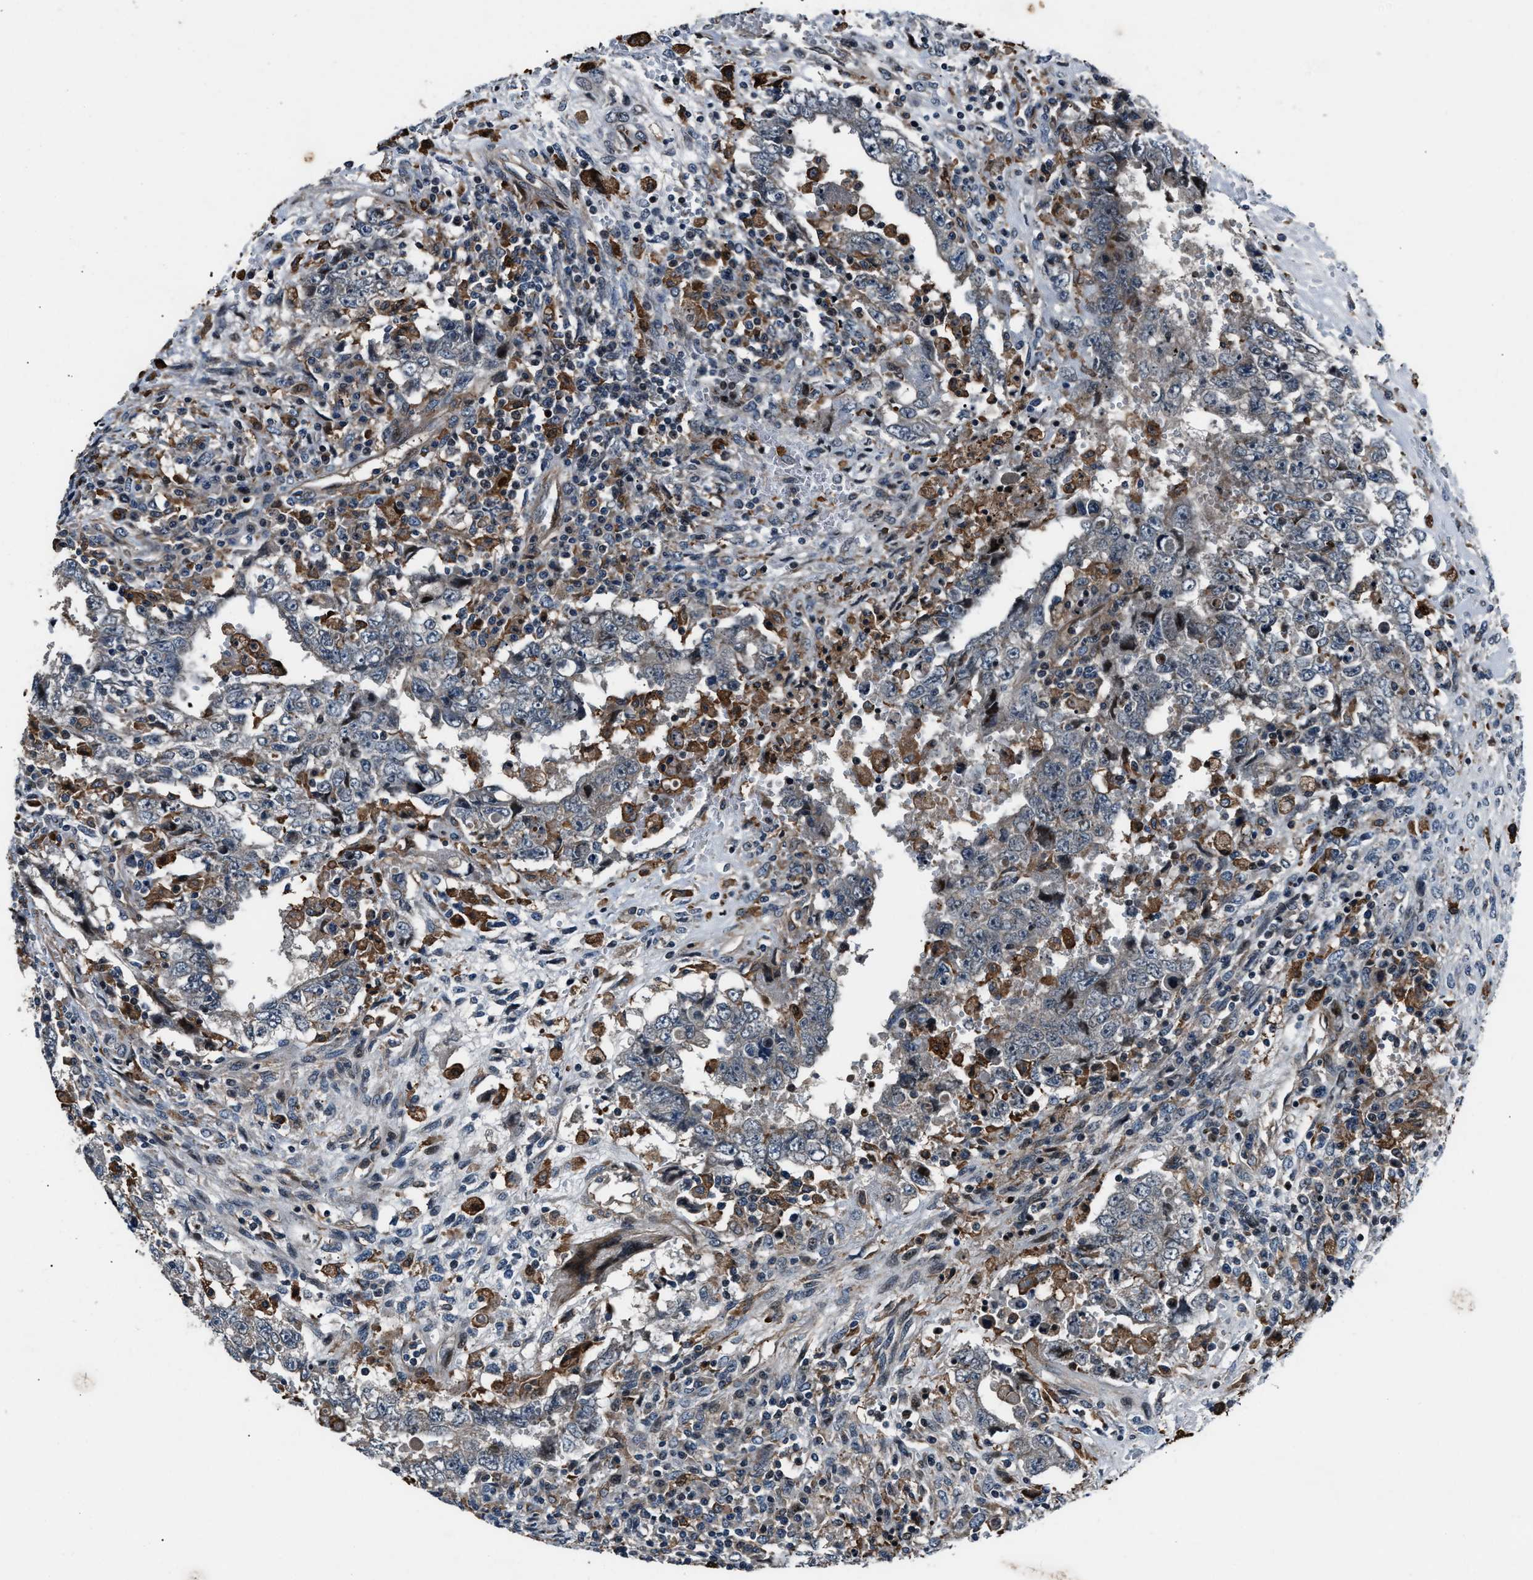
{"staining": {"intensity": "negative", "quantity": "none", "location": "none"}, "tissue": "testis cancer", "cell_type": "Tumor cells", "image_type": "cancer", "snomed": [{"axis": "morphology", "description": "Carcinoma, Embryonal, NOS"}, {"axis": "topography", "description": "Testis"}], "caption": "Immunohistochemistry (IHC) of testis embryonal carcinoma demonstrates no expression in tumor cells.", "gene": "DYNC2I1", "patient": {"sex": "male", "age": 26}}